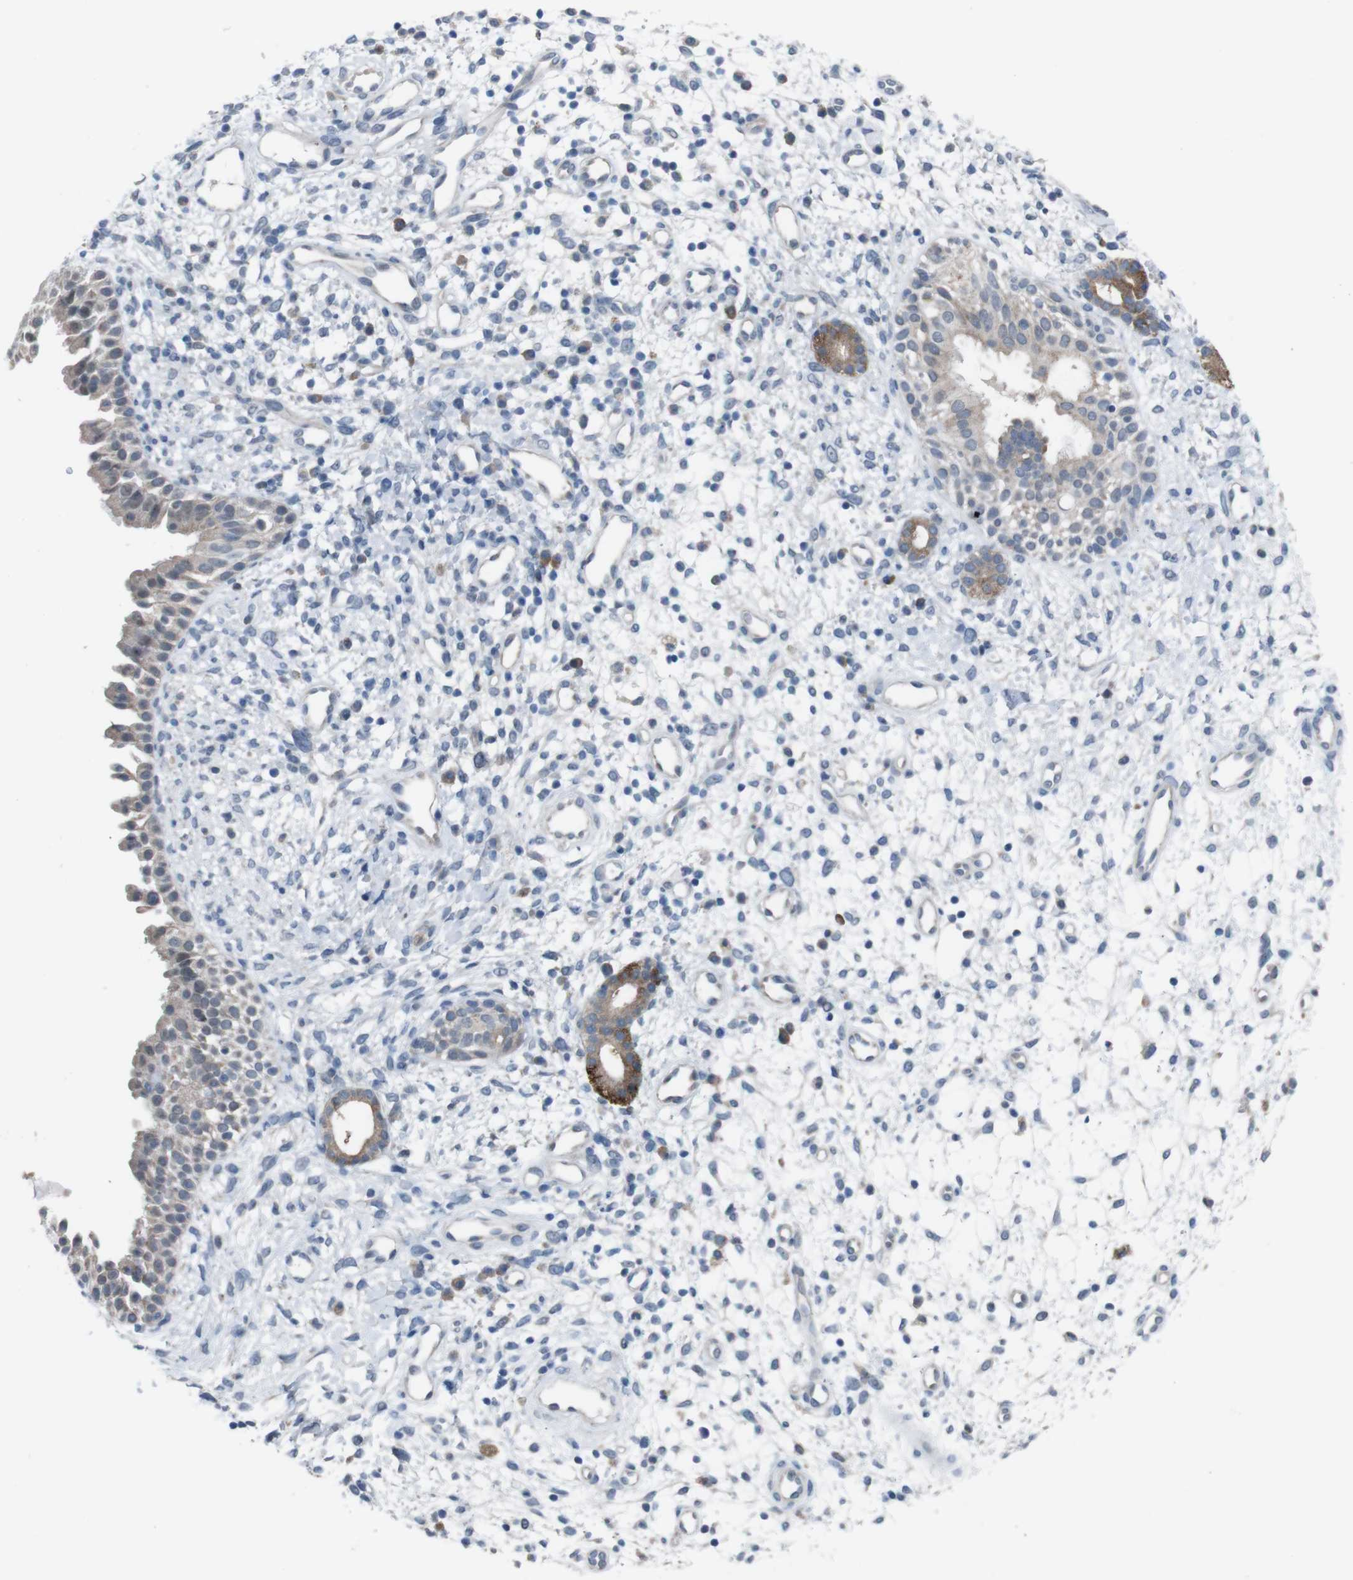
{"staining": {"intensity": "weak", "quantity": "<25%", "location": "cytoplasmic/membranous"}, "tissue": "nasopharynx", "cell_type": "Respiratory epithelial cells", "image_type": "normal", "snomed": [{"axis": "morphology", "description": "Normal tissue, NOS"}, {"axis": "topography", "description": "Nasopharynx"}], "caption": "Immunohistochemical staining of normal human nasopharynx displays no significant expression in respiratory epithelial cells. (Brightfield microscopy of DAB IHC at high magnification).", "gene": "CDH22", "patient": {"sex": "male", "age": 22}}